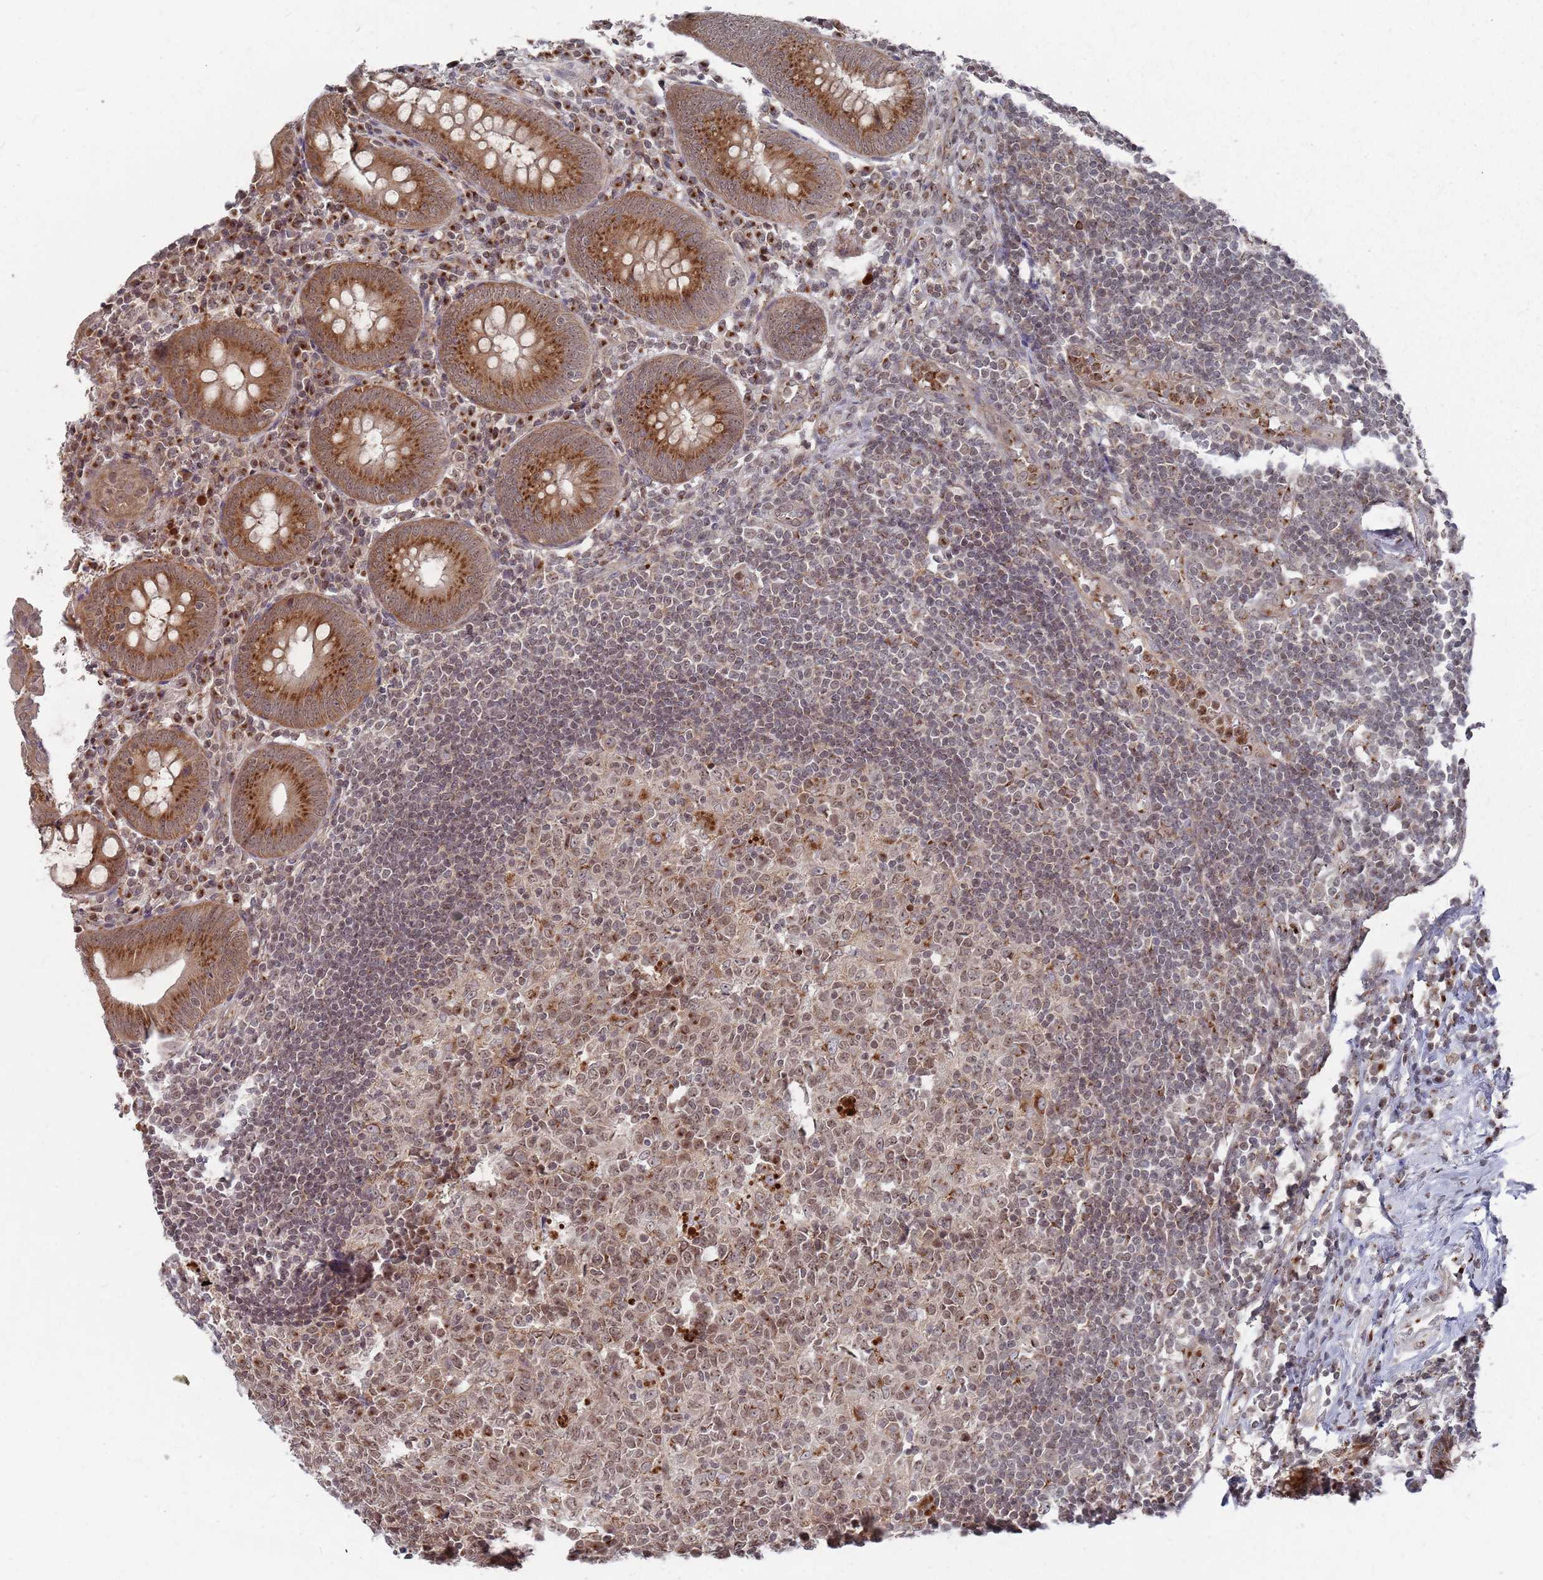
{"staining": {"intensity": "strong", "quantity": ">75%", "location": "cytoplasmic/membranous"}, "tissue": "appendix", "cell_type": "Glandular cells", "image_type": "normal", "snomed": [{"axis": "morphology", "description": "Normal tissue, NOS"}, {"axis": "topography", "description": "Appendix"}], "caption": "Protein analysis of benign appendix demonstrates strong cytoplasmic/membranous staining in about >75% of glandular cells.", "gene": "FMO4", "patient": {"sex": "female", "age": 54}}